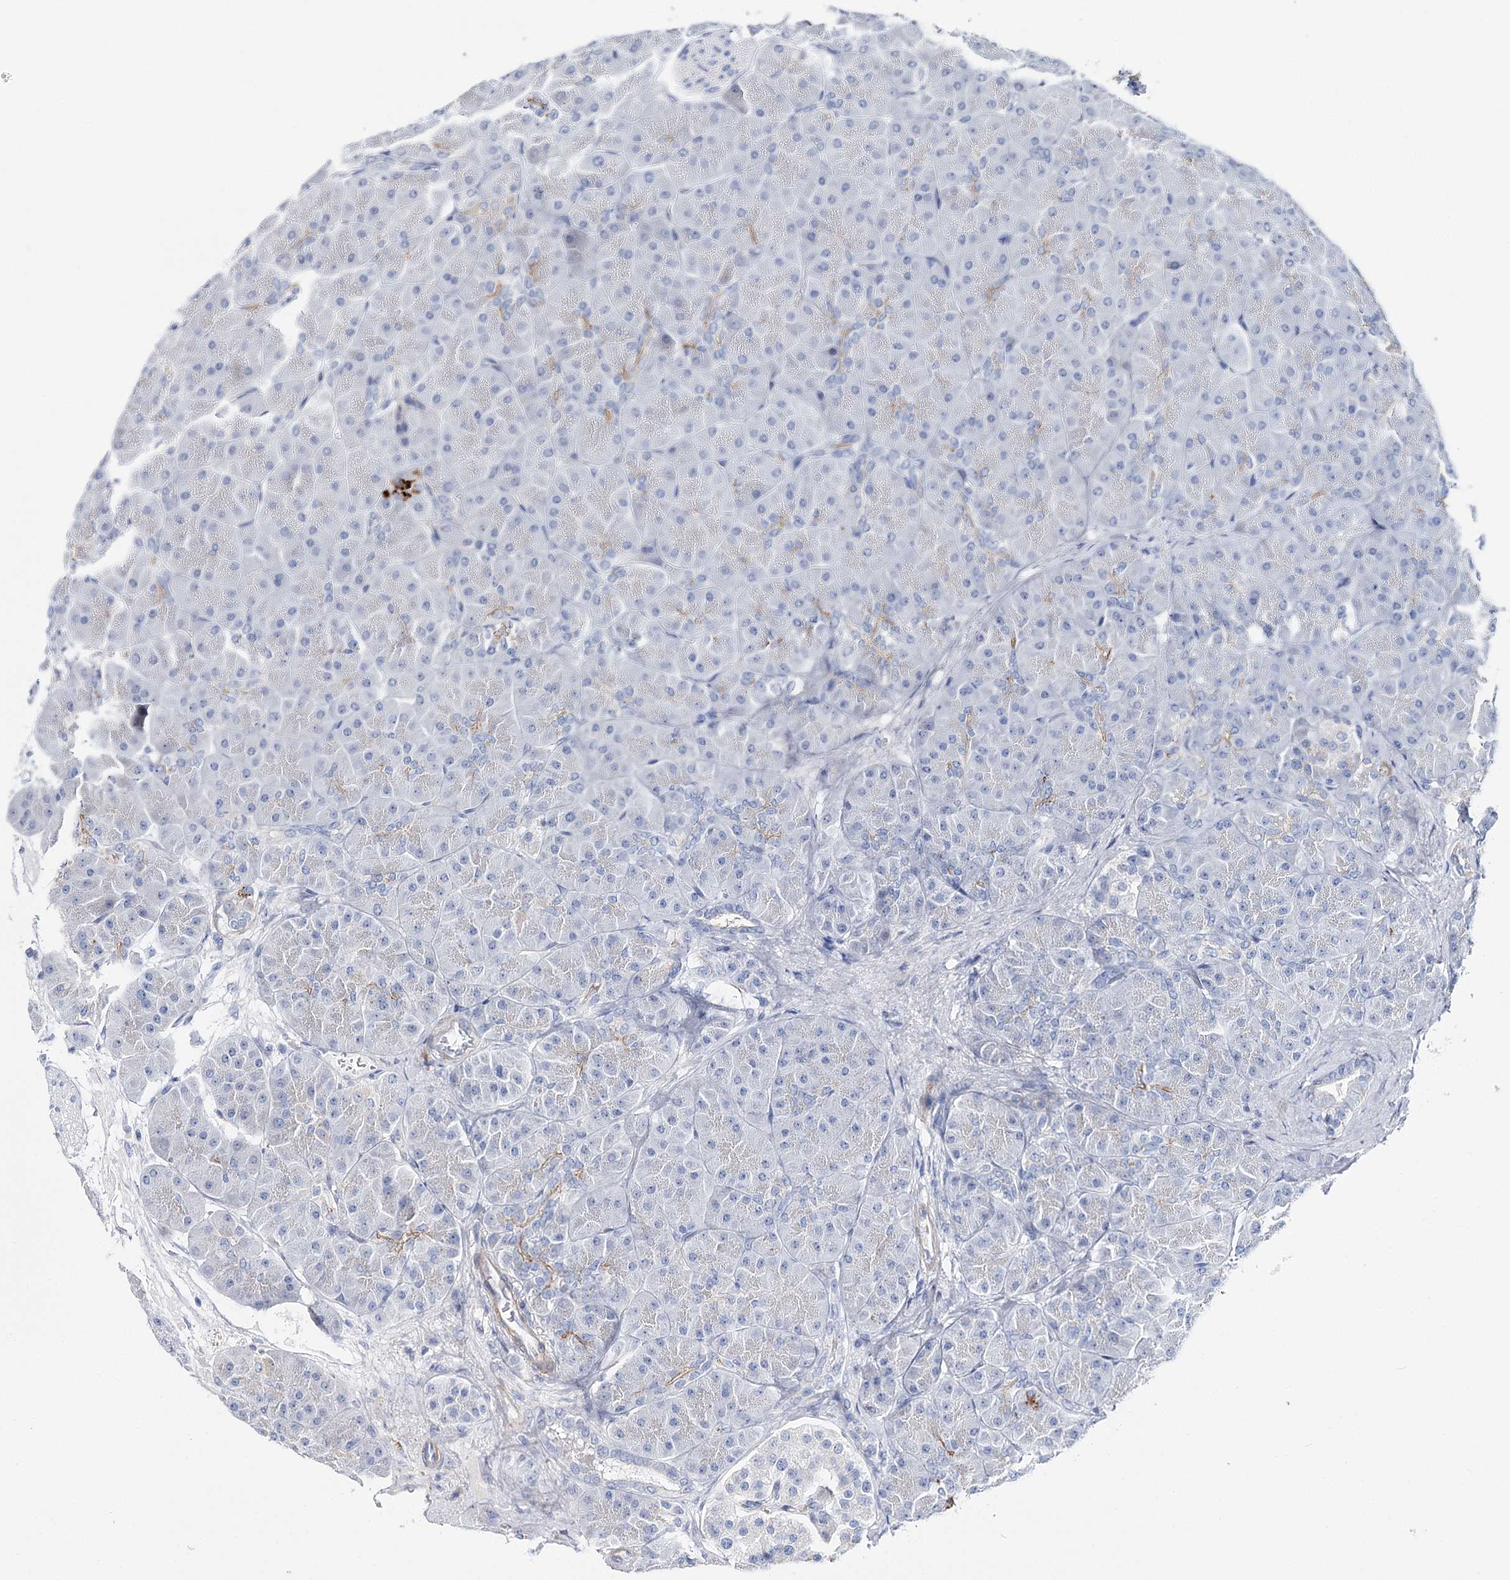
{"staining": {"intensity": "weak", "quantity": "<25%", "location": "cytoplasmic/membranous"}, "tissue": "pancreas", "cell_type": "Exocrine glandular cells", "image_type": "normal", "snomed": [{"axis": "morphology", "description": "Normal tissue, NOS"}, {"axis": "topography", "description": "Pancreas"}], "caption": "This image is of benign pancreas stained with immunohistochemistry (IHC) to label a protein in brown with the nuclei are counter-stained blue. There is no positivity in exocrine glandular cells. (Stains: DAB IHC with hematoxylin counter stain, Microscopy: brightfield microscopy at high magnification).", "gene": "ANO1", "patient": {"sex": "male", "age": 66}}